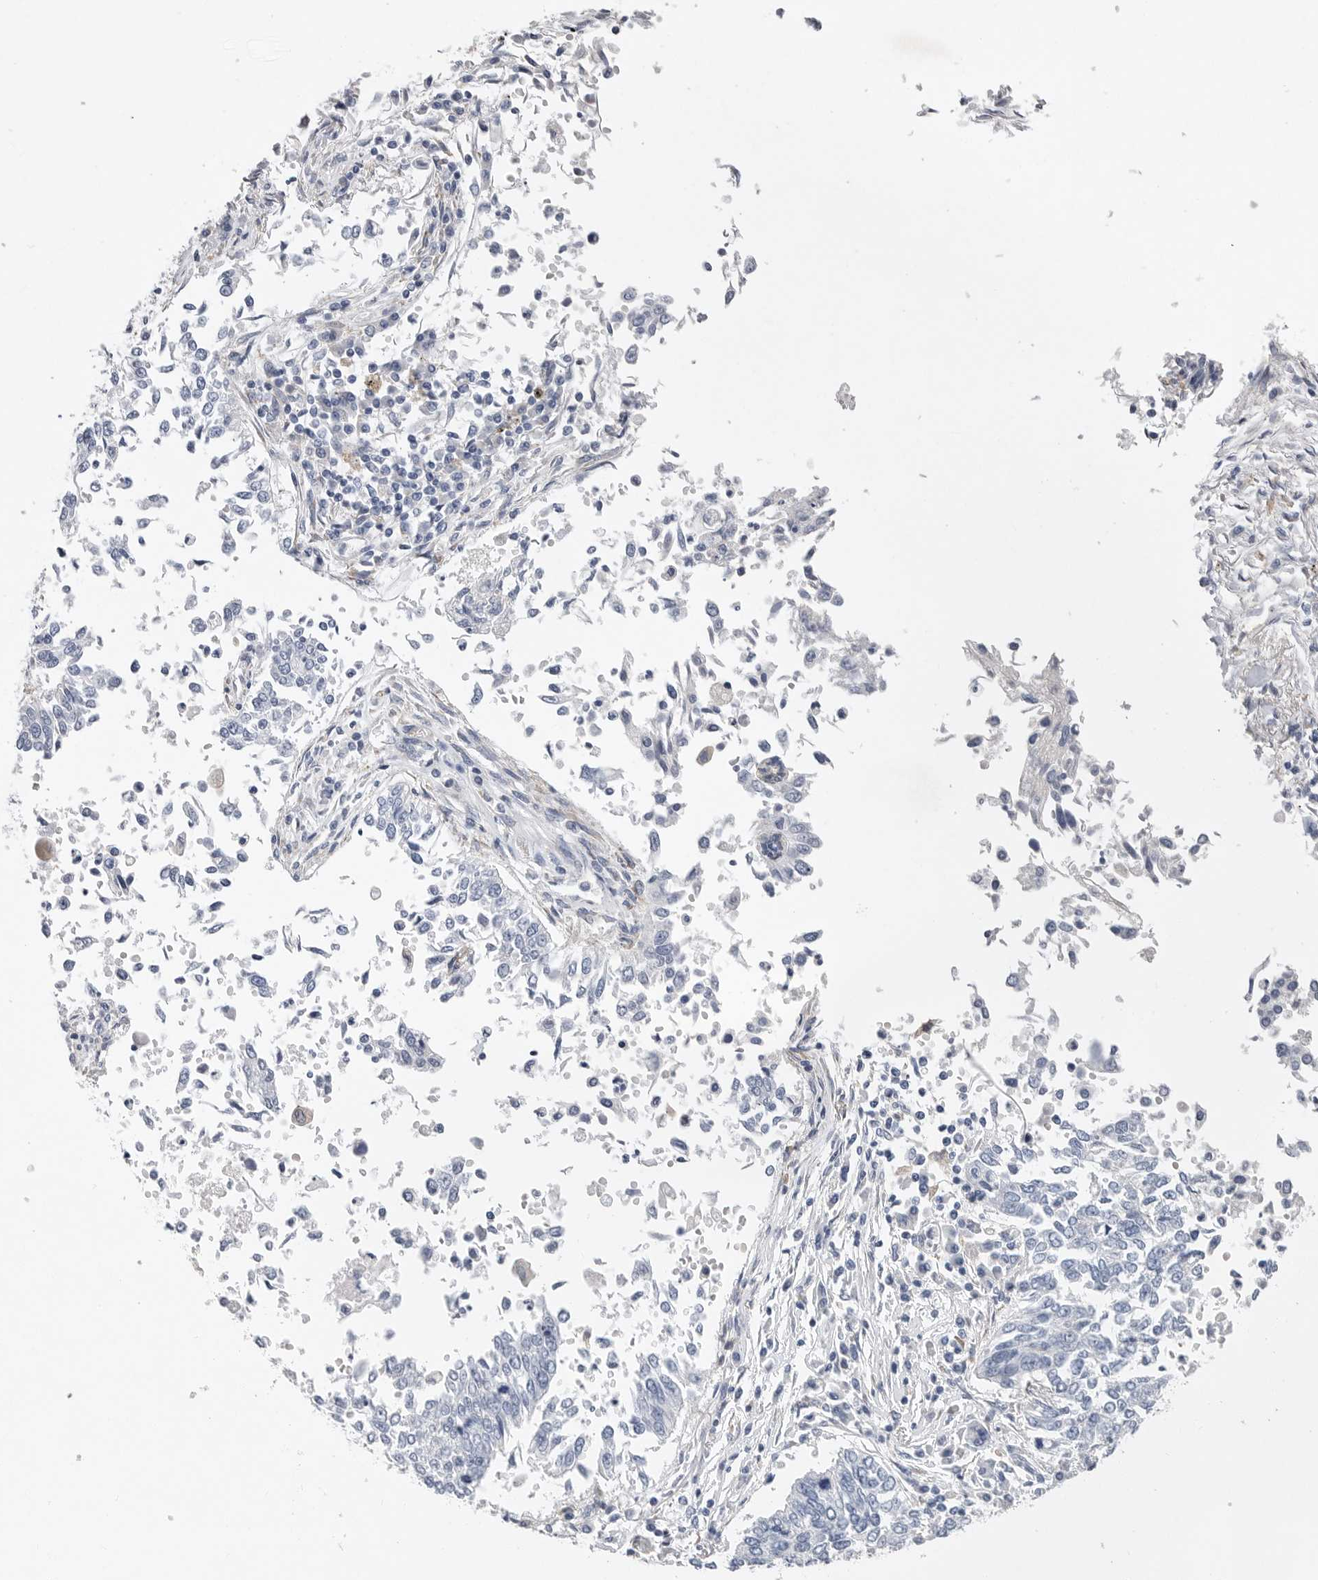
{"staining": {"intensity": "negative", "quantity": "none", "location": "none"}, "tissue": "lung cancer", "cell_type": "Tumor cells", "image_type": "cancer", "snomed": [{"axis": "morphology", "description": "Normal tissue, NOS"}, {"axis": "morphology", "description": "Squamous cell carcinoma, NOS"}, {"axis": "topography", "description": "Cartilage tissue"}, {"axis": "topography", "description": "Bronchus"}, {"axis": "topography", "description": "Lung"}, {"axis": "topography", "description": "Peripheral nerve tissue"}], "caption": "The photomicrograph demonstrates no staining of tumor cells in lung cancer (squamous cell carcinoma).", "gene": "CAMK2B", "patient": {"sex": "female", "age": 49}}